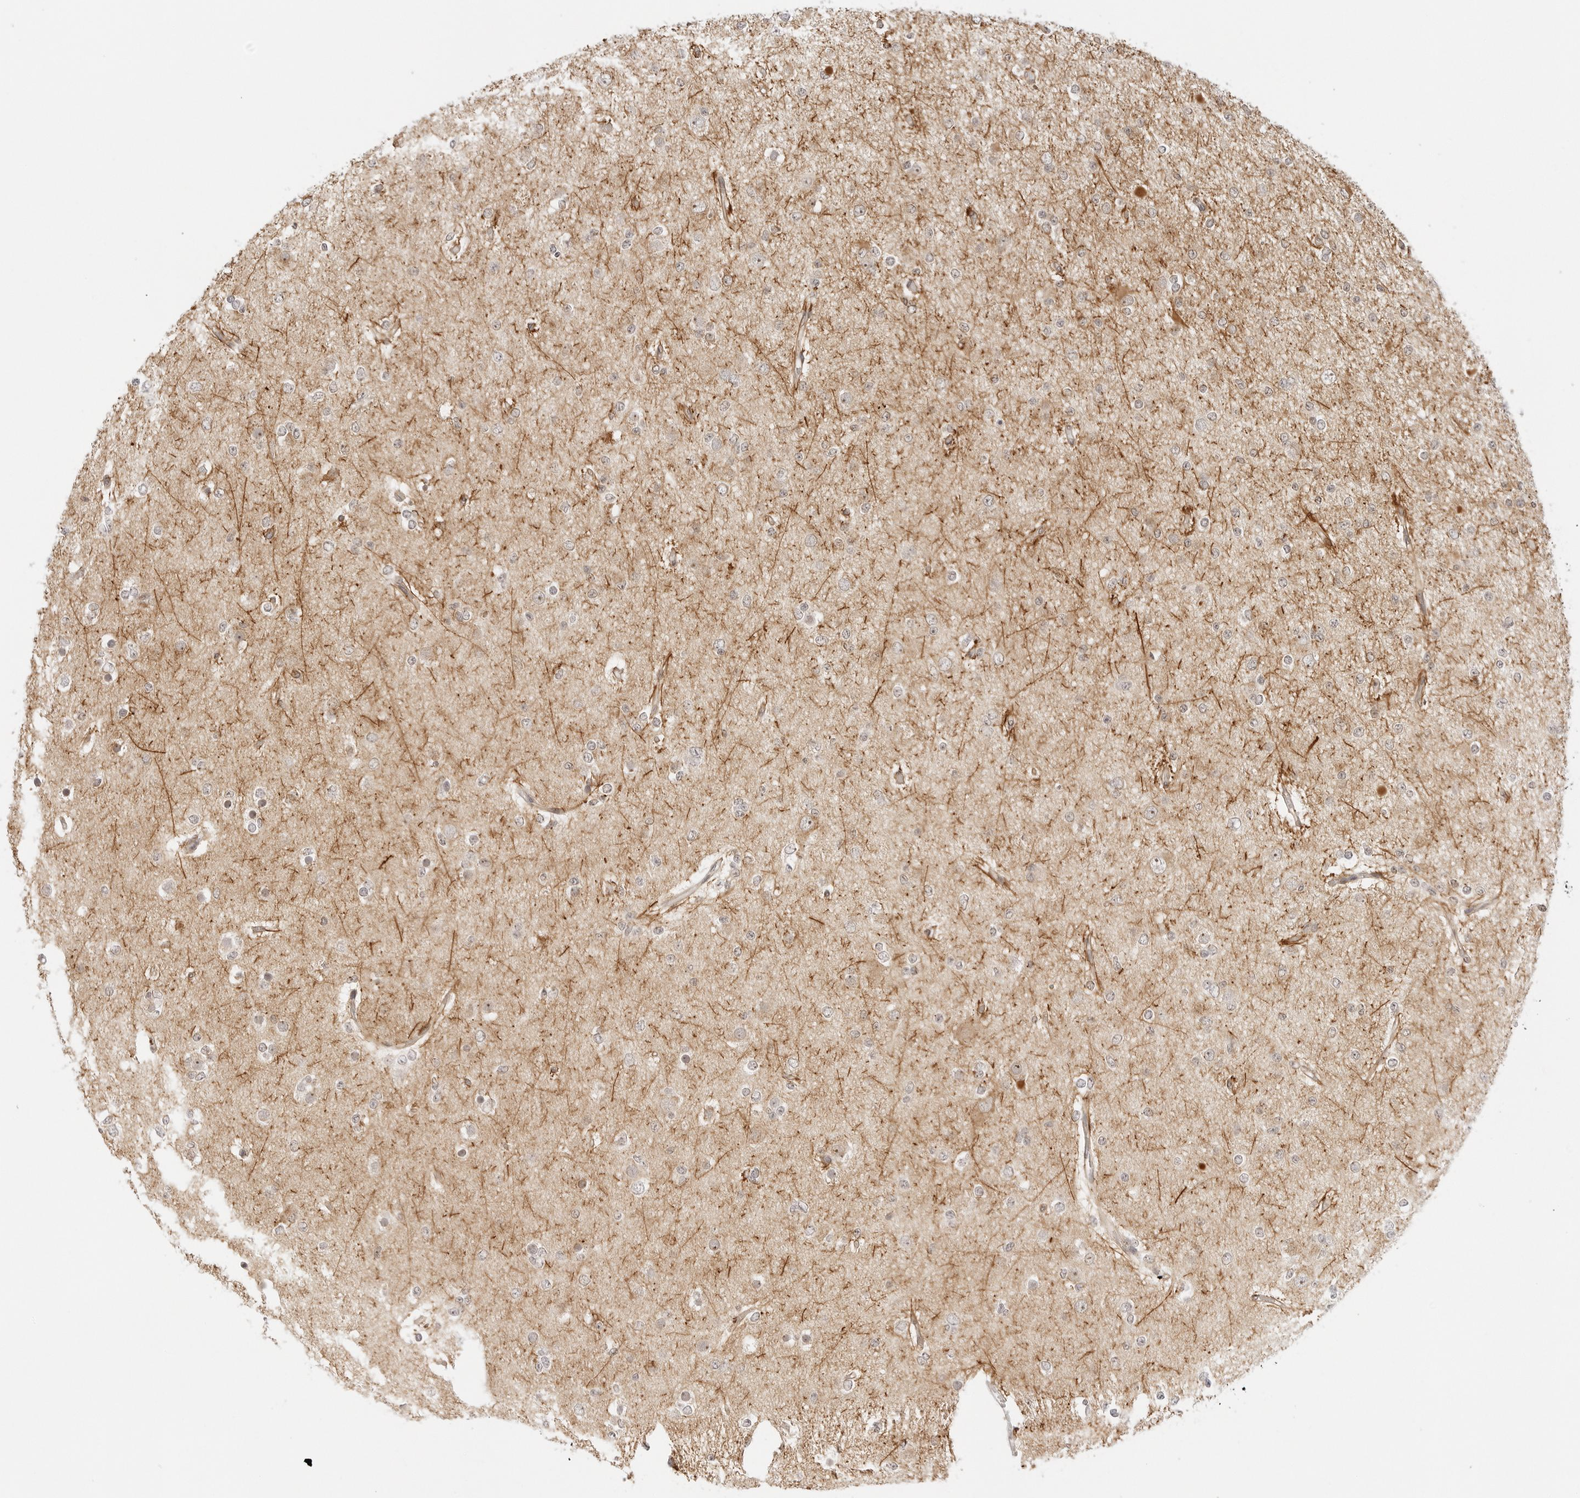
{"staining": {"intensity": "weak", "quantity": "<25%", "location": "cytoplasmic/membranous"}, "tissue": "glioma", "cell_type": "Tumor cells", "image_type": "cancer", "snomed": [{"axis": "morphology", "description": "Glioma, malignant, Low grade"}, {"axis": "topography", "description": "Brain"}], "caption": "This is an immunohistochemistry (IHC) photomicrograph of glioma. There is no expression in tumor cells.", "gene": "GORAB", "patient": {"sex": "female", "age": 22}}